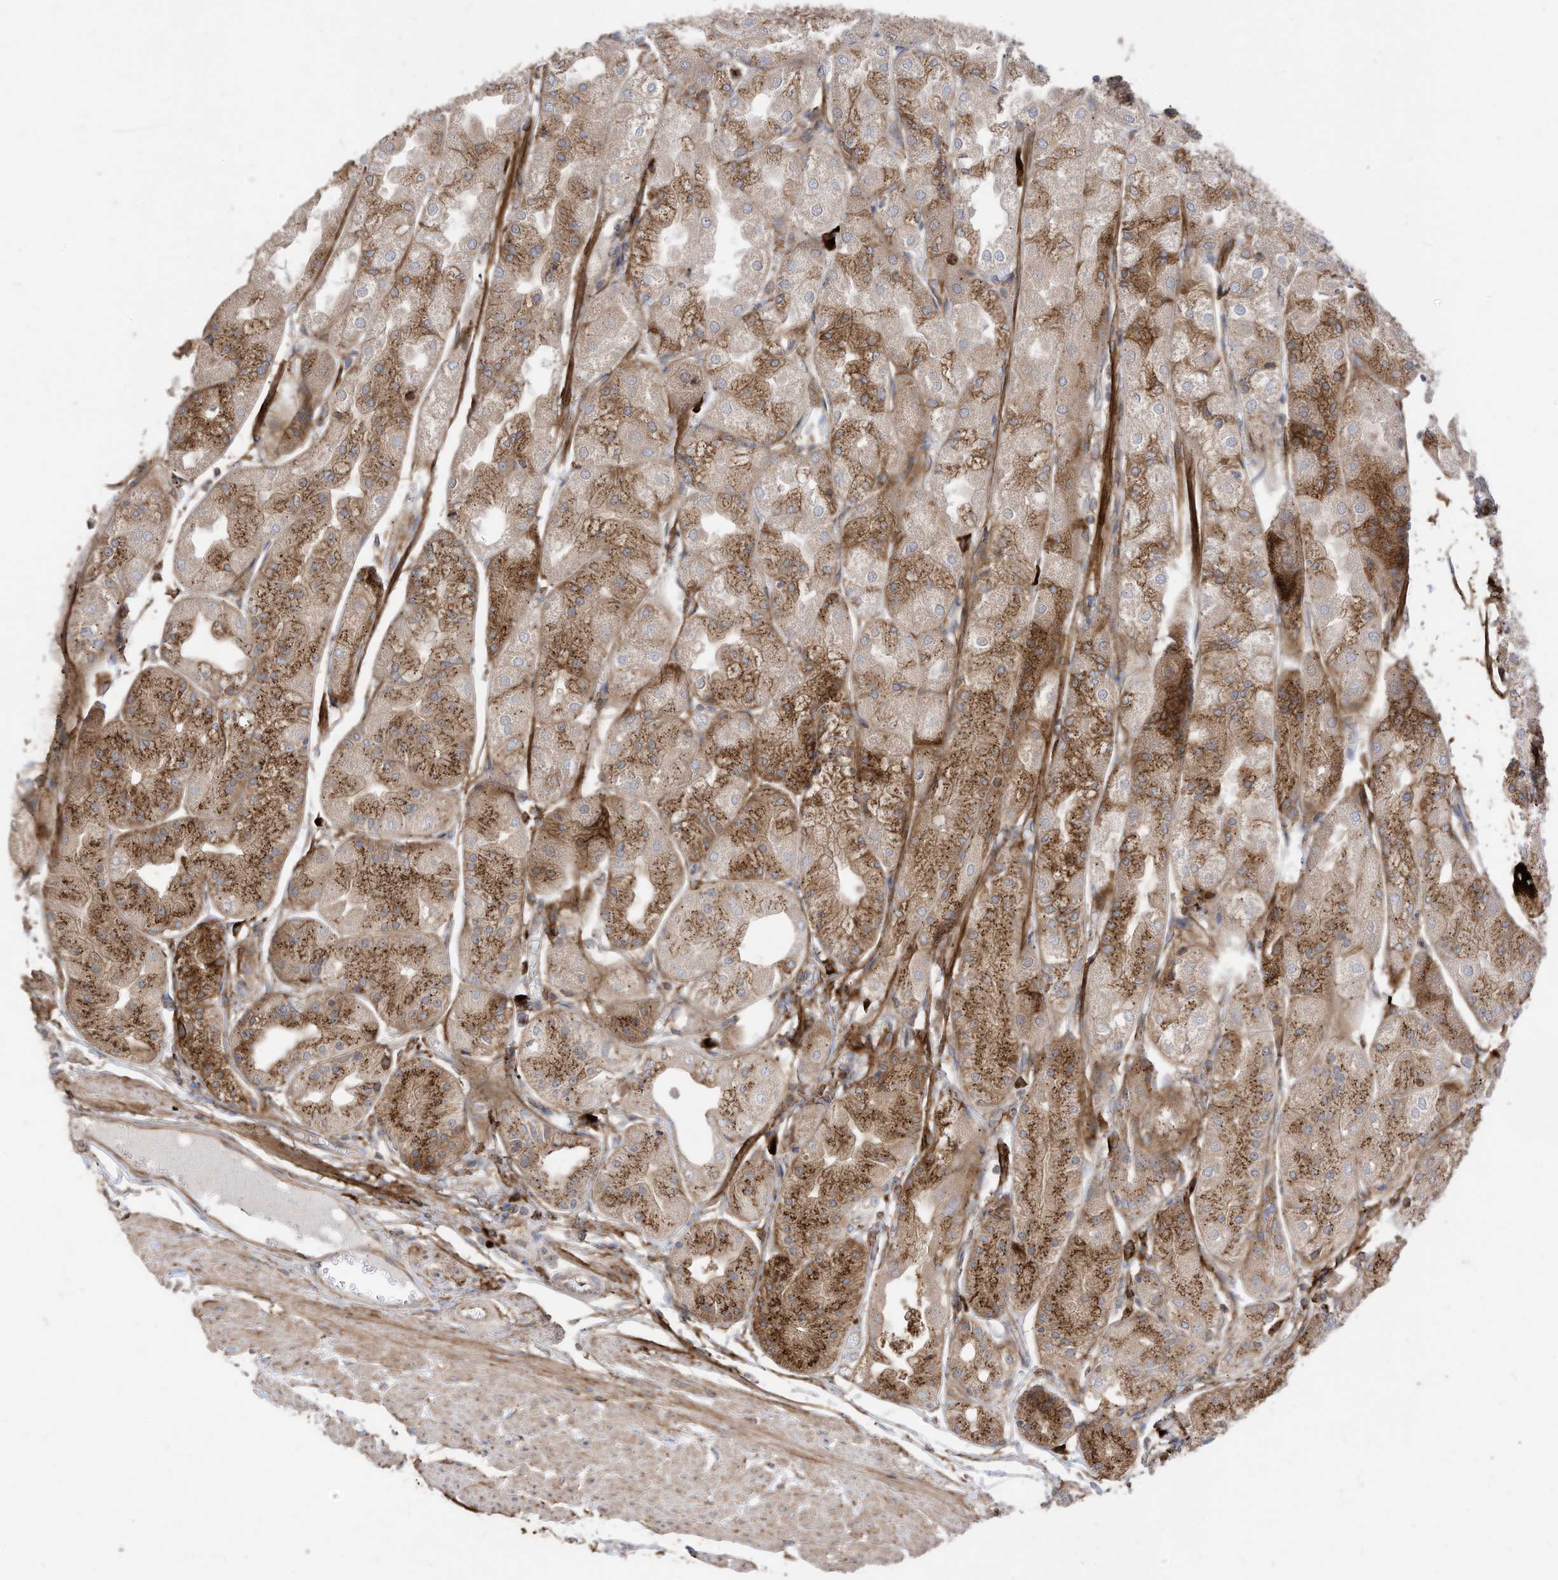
{"staining": {"intensity": "moderate", "quantity": ">75%", "location": "cytoplasmic/membranous"}, "tissue": "stomach", "cell_type": "Glandular cells", "image_type": "normal", "snomed": [{"axis": "morphology", "description": "Normal tissue, NOS"}, {"axis": "topography", "description": "Stomach, upper"}], "caption": "About >75% of glandular cells in unremarkable stomach exhibit moderate cytoplasmic/membranous protein expression as visualized by brown immunohistochemical staining.", "gene": "TRNAU1AP", "patient": {"sex": "male", "age": 72}}